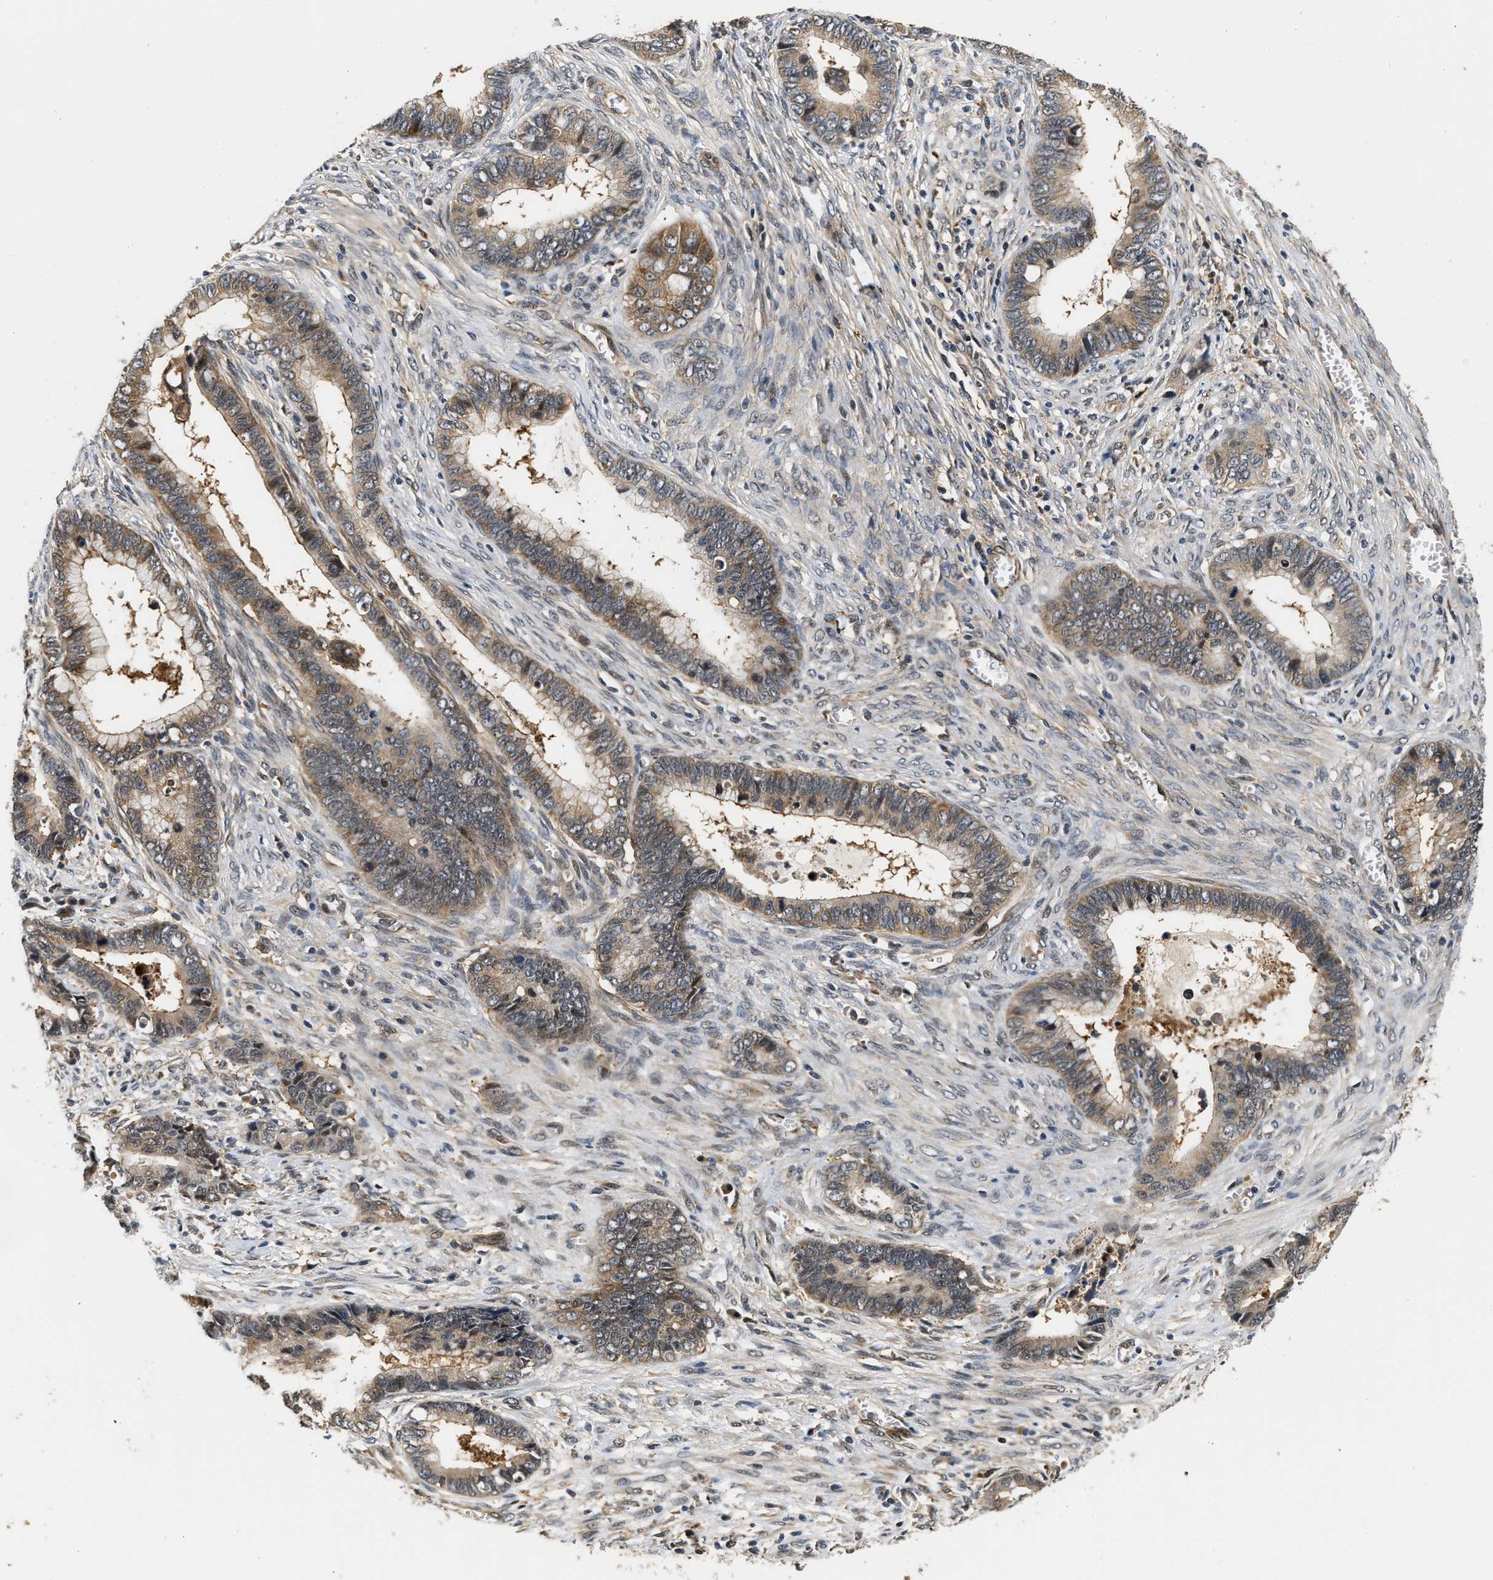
{"staining": {"intensity": "weak", "quantity": ">75%", "location": "cytoplasmic/membranous,nuclear"}, "tissue": "cervical cancer", "cell_type": "Tumor cells", "image_type": "cancer", "snomed": [{"axis": "morphology", "description": "Adenocarcinoma, NOS"}, {"axis": "topography", "description": "Cervix"}], "caption": "DAB immunohistochemical staining of human adenocarcinoma (cervical) exhibits weak cytoplasmic/membranous and nuclear protein positivity in approximately >75% of tumor cells.", "gene": "LARP6", "patient": {"sex": "female", "age": 44}}